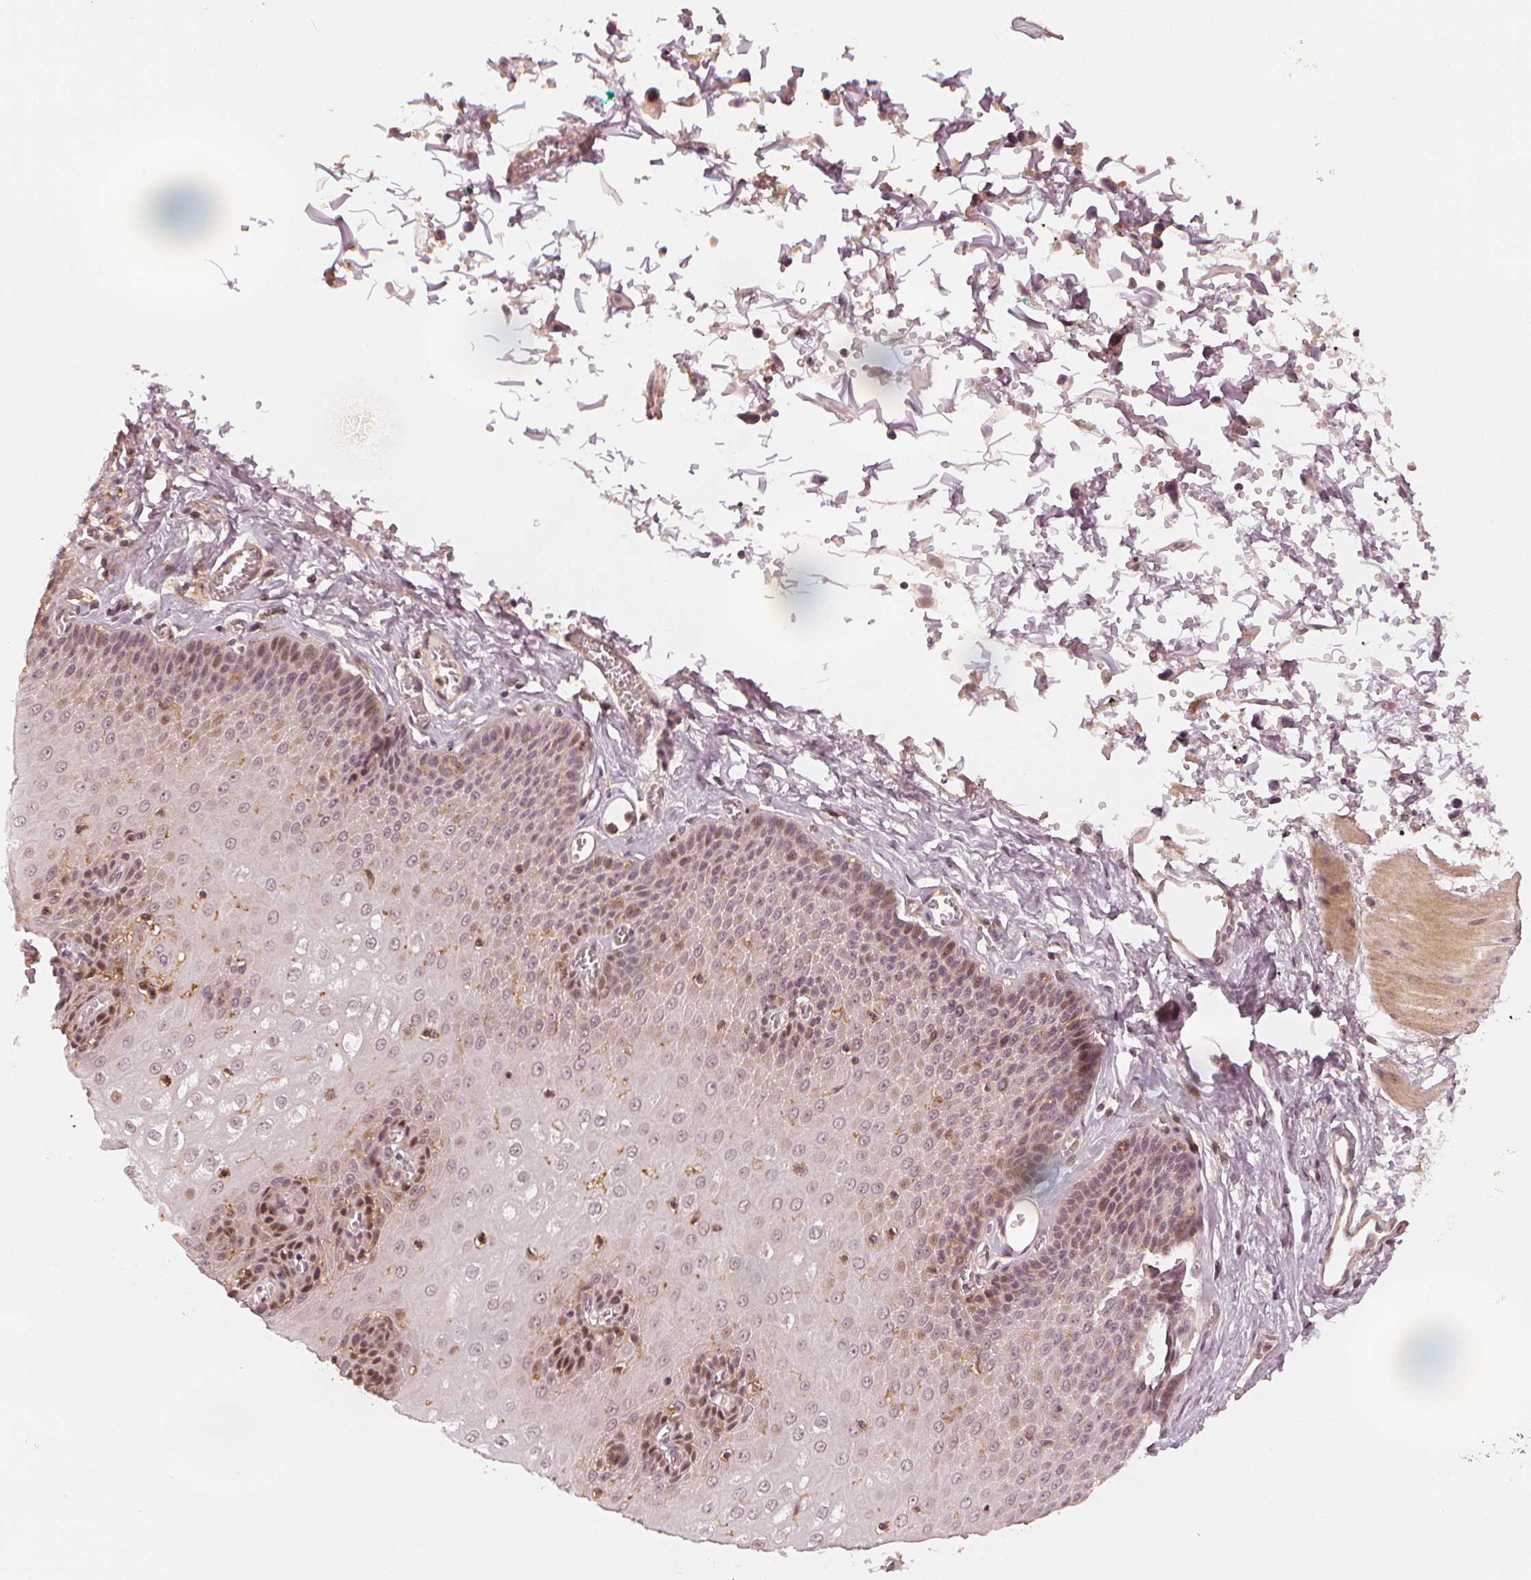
{"staining": {"intensity": "moderate", "quantity": "25%-75%", "location": "nuclear"}, "tissue": "esophagus", "cell_type": "Squamous epithelial cells", "image_type": "normal", "snomed": [{"axis": "morphology", "description": "Normal tissue, NOS"}, {"axis": "topography", "description": "Esophagus"}], "caption": "Protein staining reveals moderate nuclear positivity in approximately 25%-75% of squamous epithelial cells in benign esophagus.", "gene": "SLC34A1", "patient": {"sex": "male", "age": 60}}